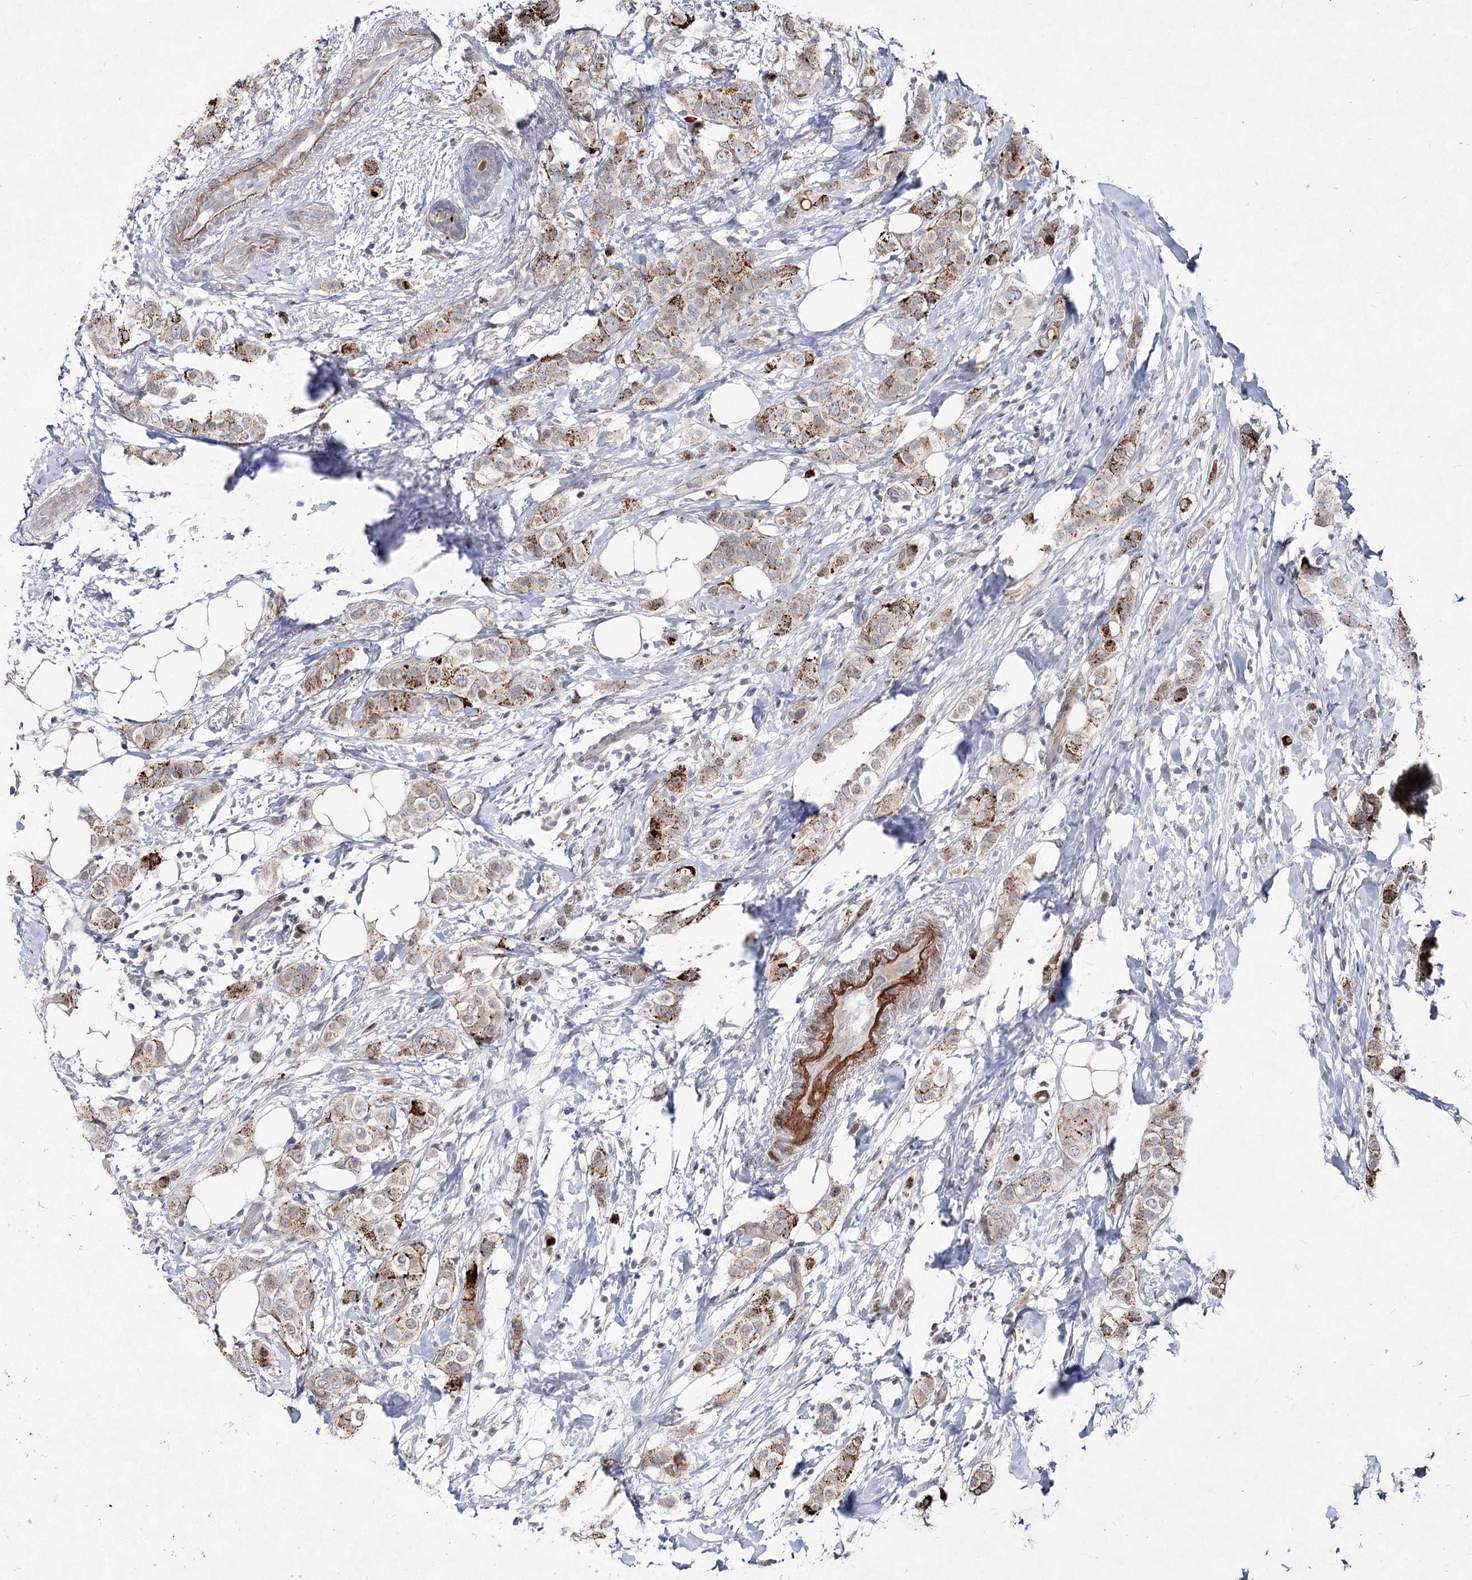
{"staining": {"intensity": "moderate", "quantity": ">75%", "location": "cytoplasmic/membranous"}, "tissue": "breast cancer", "cell_type": "Tumor cells", "image_type": "cancer", "snomed": [{"axis": "morphology", "description": "Lobular carcinoma"}, {"axis": "topography", "description": "Breast"}], "caption": "Immunohistochemical staining of human breast lobular carcinoma shows medium levels of moderate cytoplasmic/membranous protein expression in about >75% of tumor cells.", "gene": "ATL2", "patient": {"sex": "female", "age": 51}}